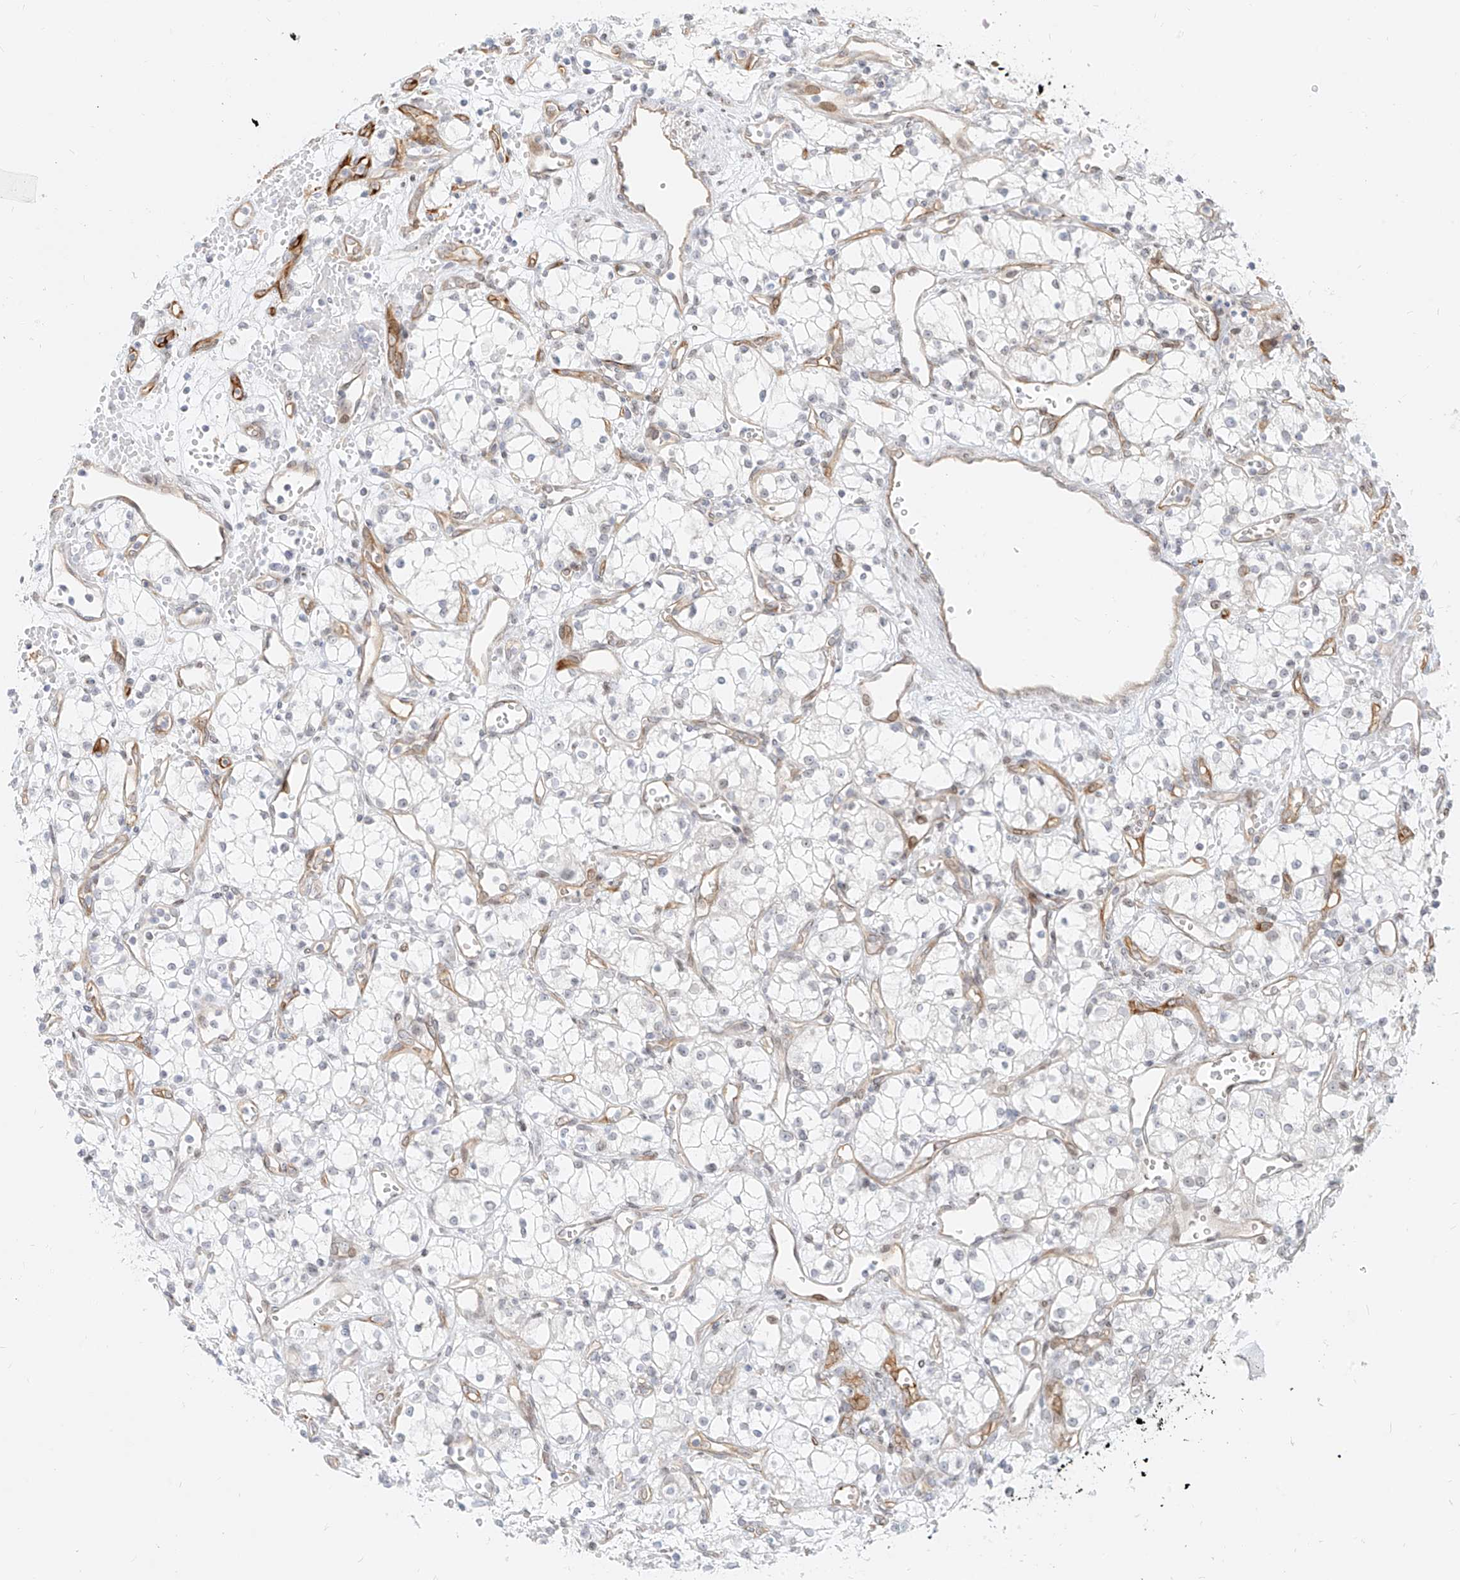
{"staining": {"intensity": "negative", "quantity": "none", "location": "none"}, "tissue": "renal cancer", "cell_type": "Tumor cells", "image_type": "cancer", "snomed": [{"axis": "morphology", "description": "Adenocarcinoma, NOS"}, {"axis": "topography", "description": "Kidney"}], "caption": "A photomicrograph of human renal cancer (adenocarcinoma) is negative for staining in tumor cells. Brightfield microscopy of IHC stained with DAB (3,3'-diaminobenzidine) (brown) and hematoxylin (blue), captured at high magnification.", "gene": "NHSL1", "patient": {"sex": "male", "age": 59}}